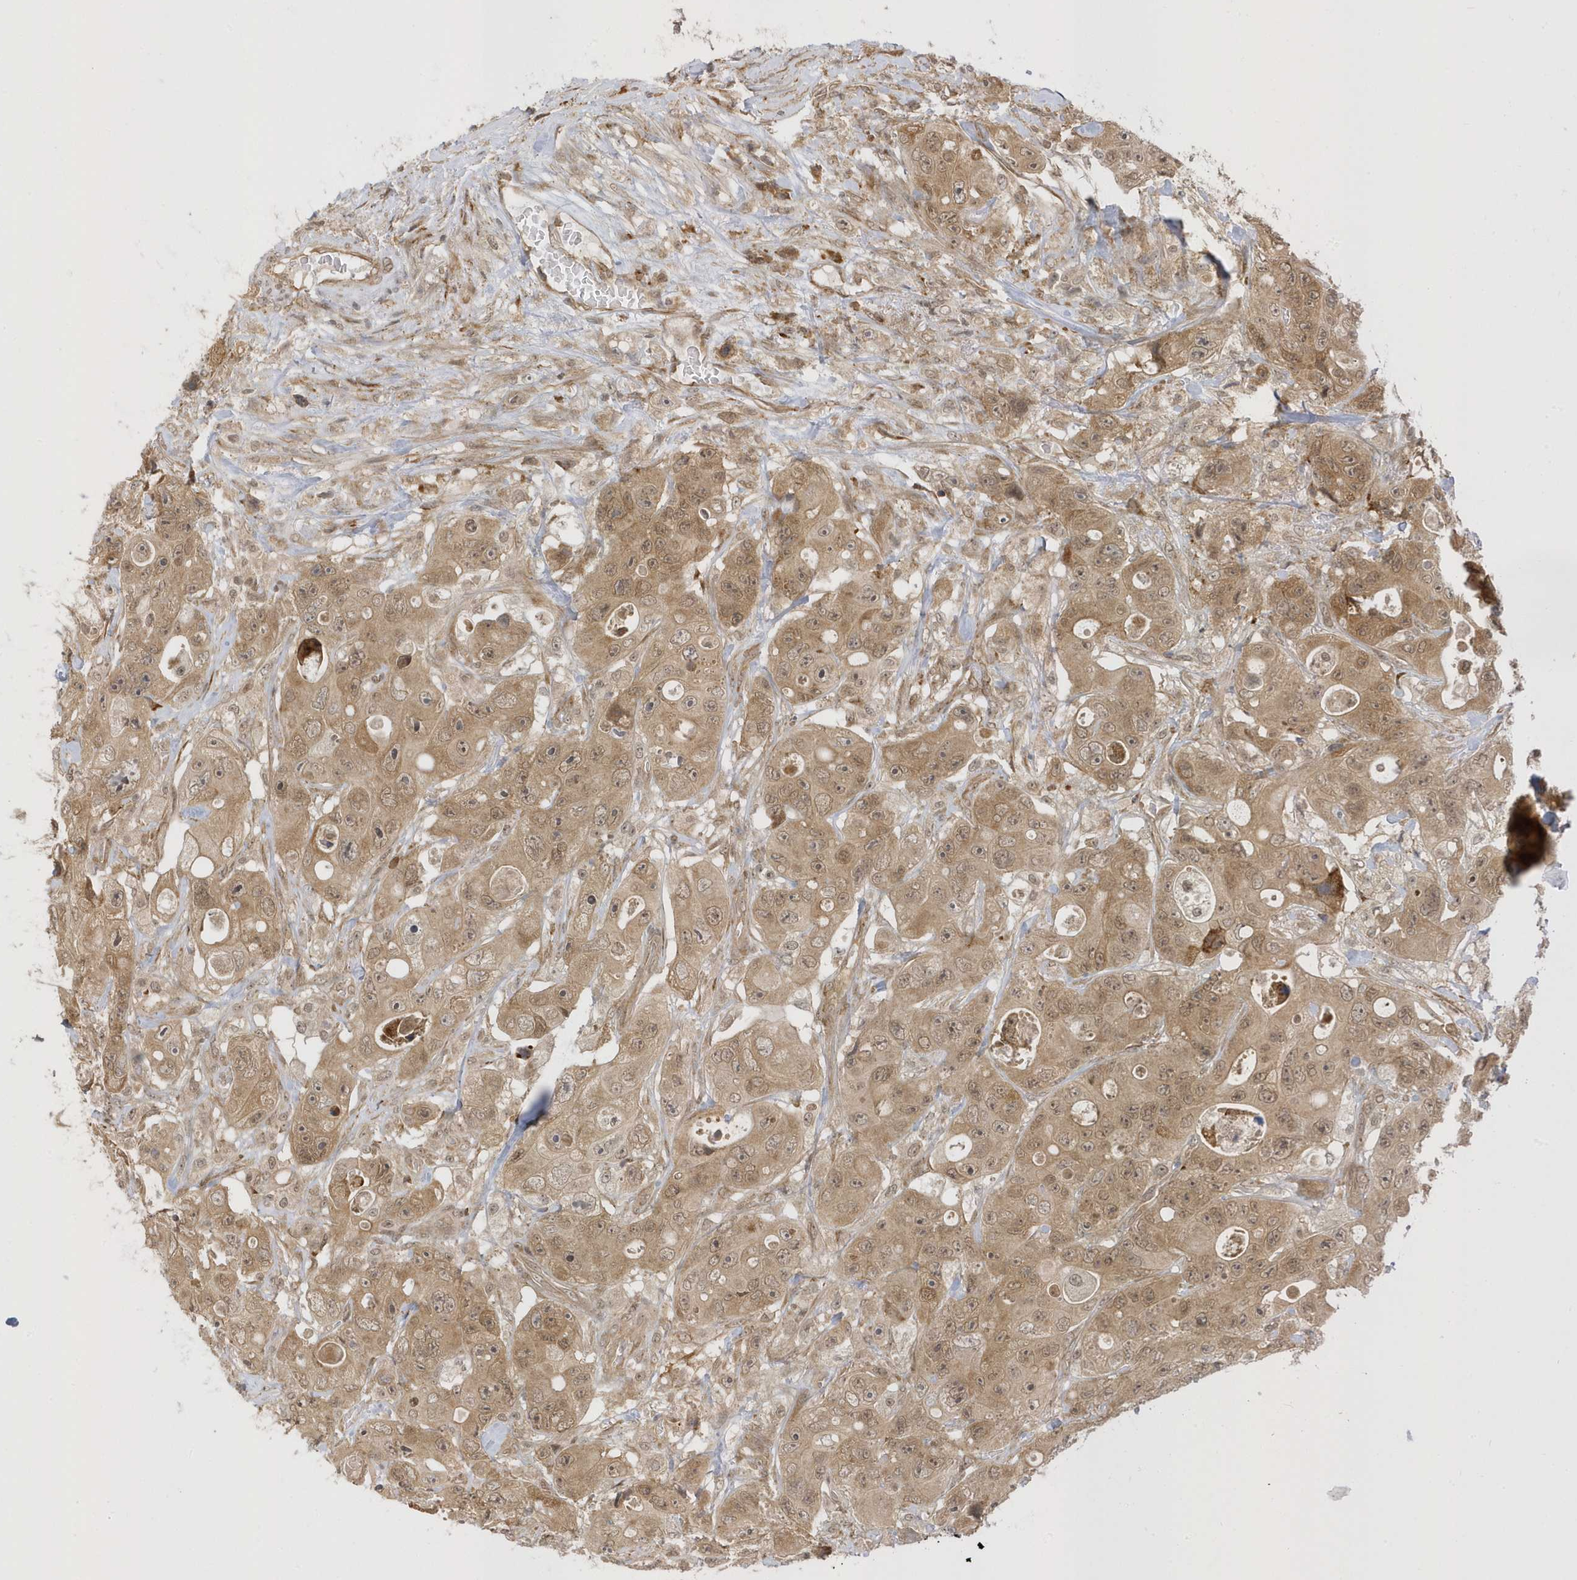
{"staining": {"intensity": "moderate", "quantity": ">75%", "location": "cytoplasmic/membranous,nuclear"}, "tissue": "colorectal cancer", "cell_type": "Tumor cells", "image_type": "cancer", "snomed": [{"axis": "morphology", "description": "Adenocarcinoma, NOS"}, {"axis": "topography", "description": "Colon"}], "caption": "Immunohistochemical staining of human adenocarcinoma (colorectal) shows medium levels of moderate cytoplasmic/membranous and nuclear protein expression in about >75% of tumor cells.", "gene": "METTL21A", "patient": {"sex": "female", "age": 46}}